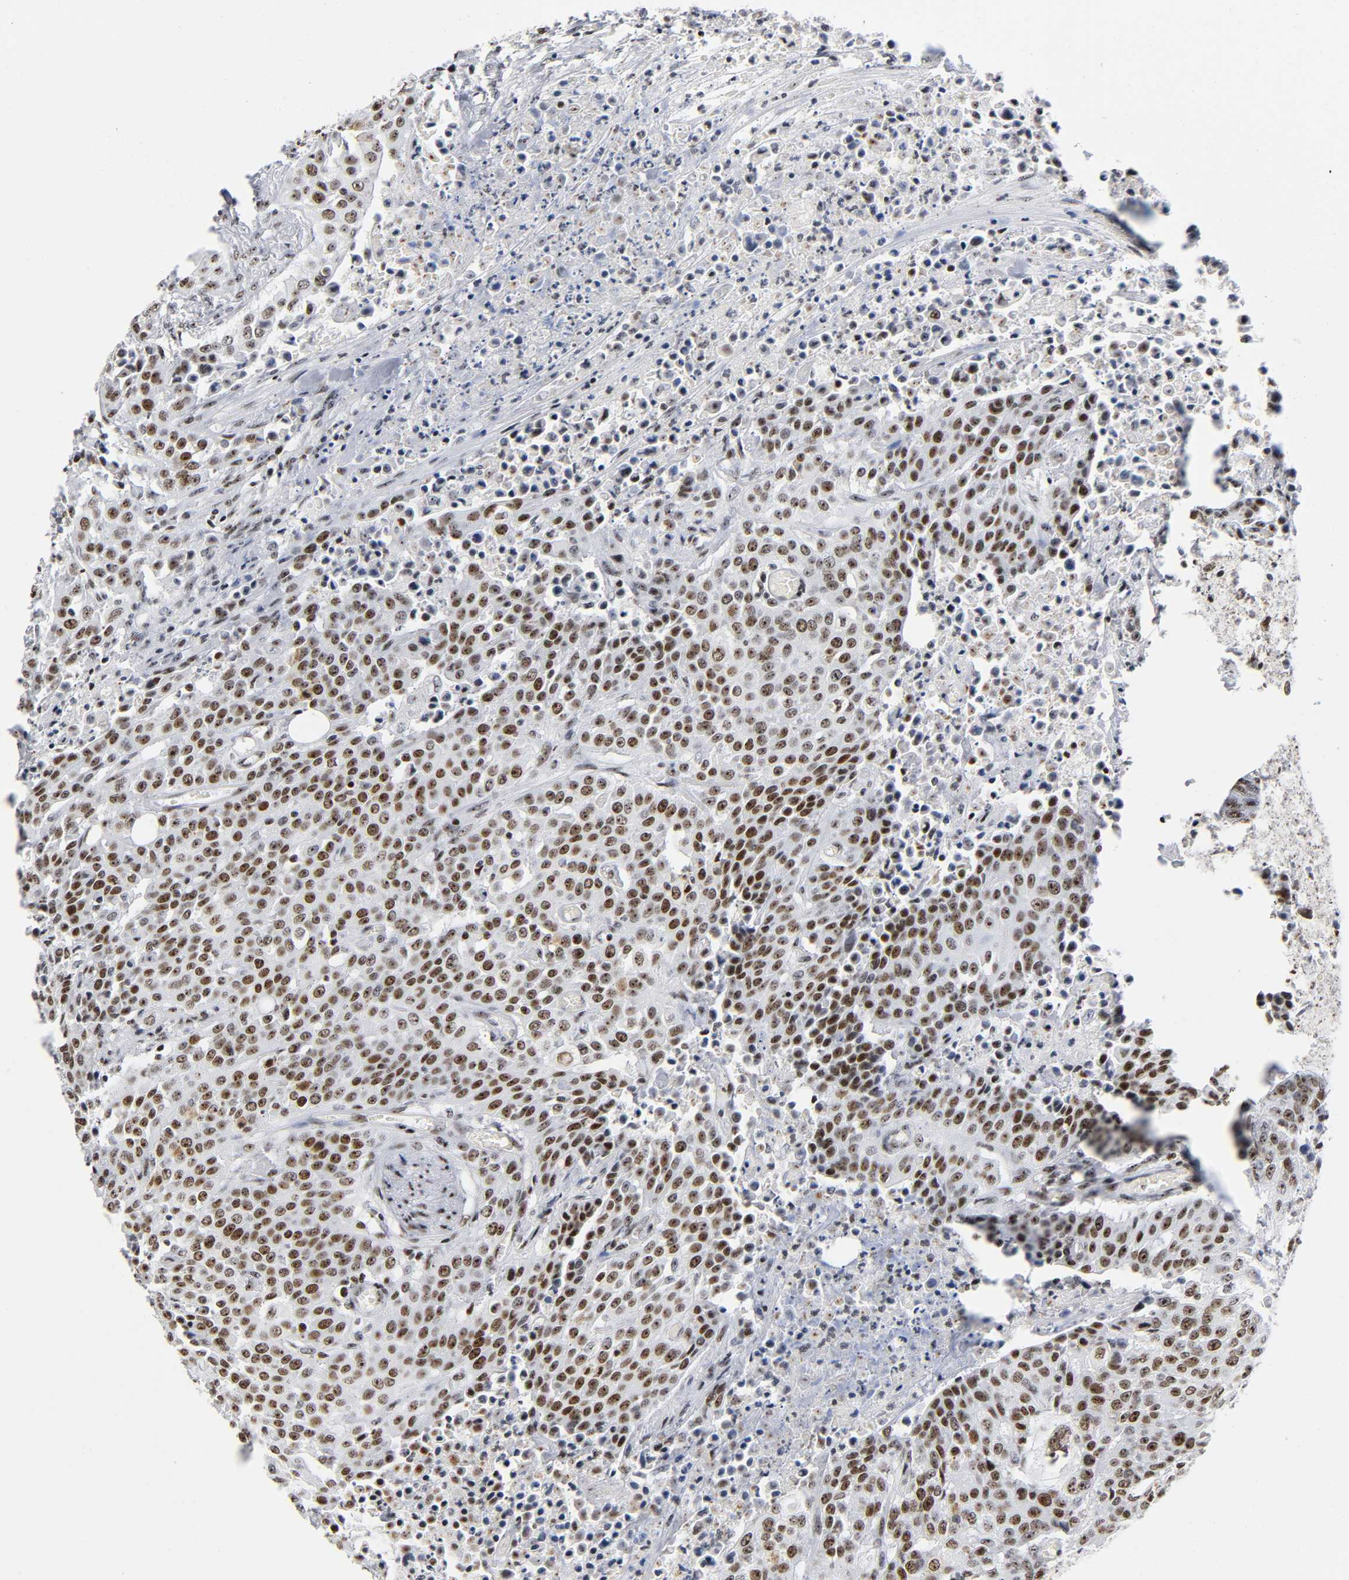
{"staining": {"intensity": "moderate", "quantity": ">75%", "location": "nuclear"}, "tissue": "urothelial cancer", "cell_type": "Tumor cells", "image_type": "cancer", "snomed": [{"axis": "morphology", "description": "Urothelial carcinoma, High grade"}, {"axis": "topography", "description": "Urinary bladder"}], "caption": "This histopathology image shows urothelial carcinoma (high-grade) stained with IHC to label a protein in brown. The nuclear of tumor cells show moderate positivity for the protein. Nuclei are counter-stained blue.", "gene": "UBTF", "patient": {"sex": "male", "age": 74}}